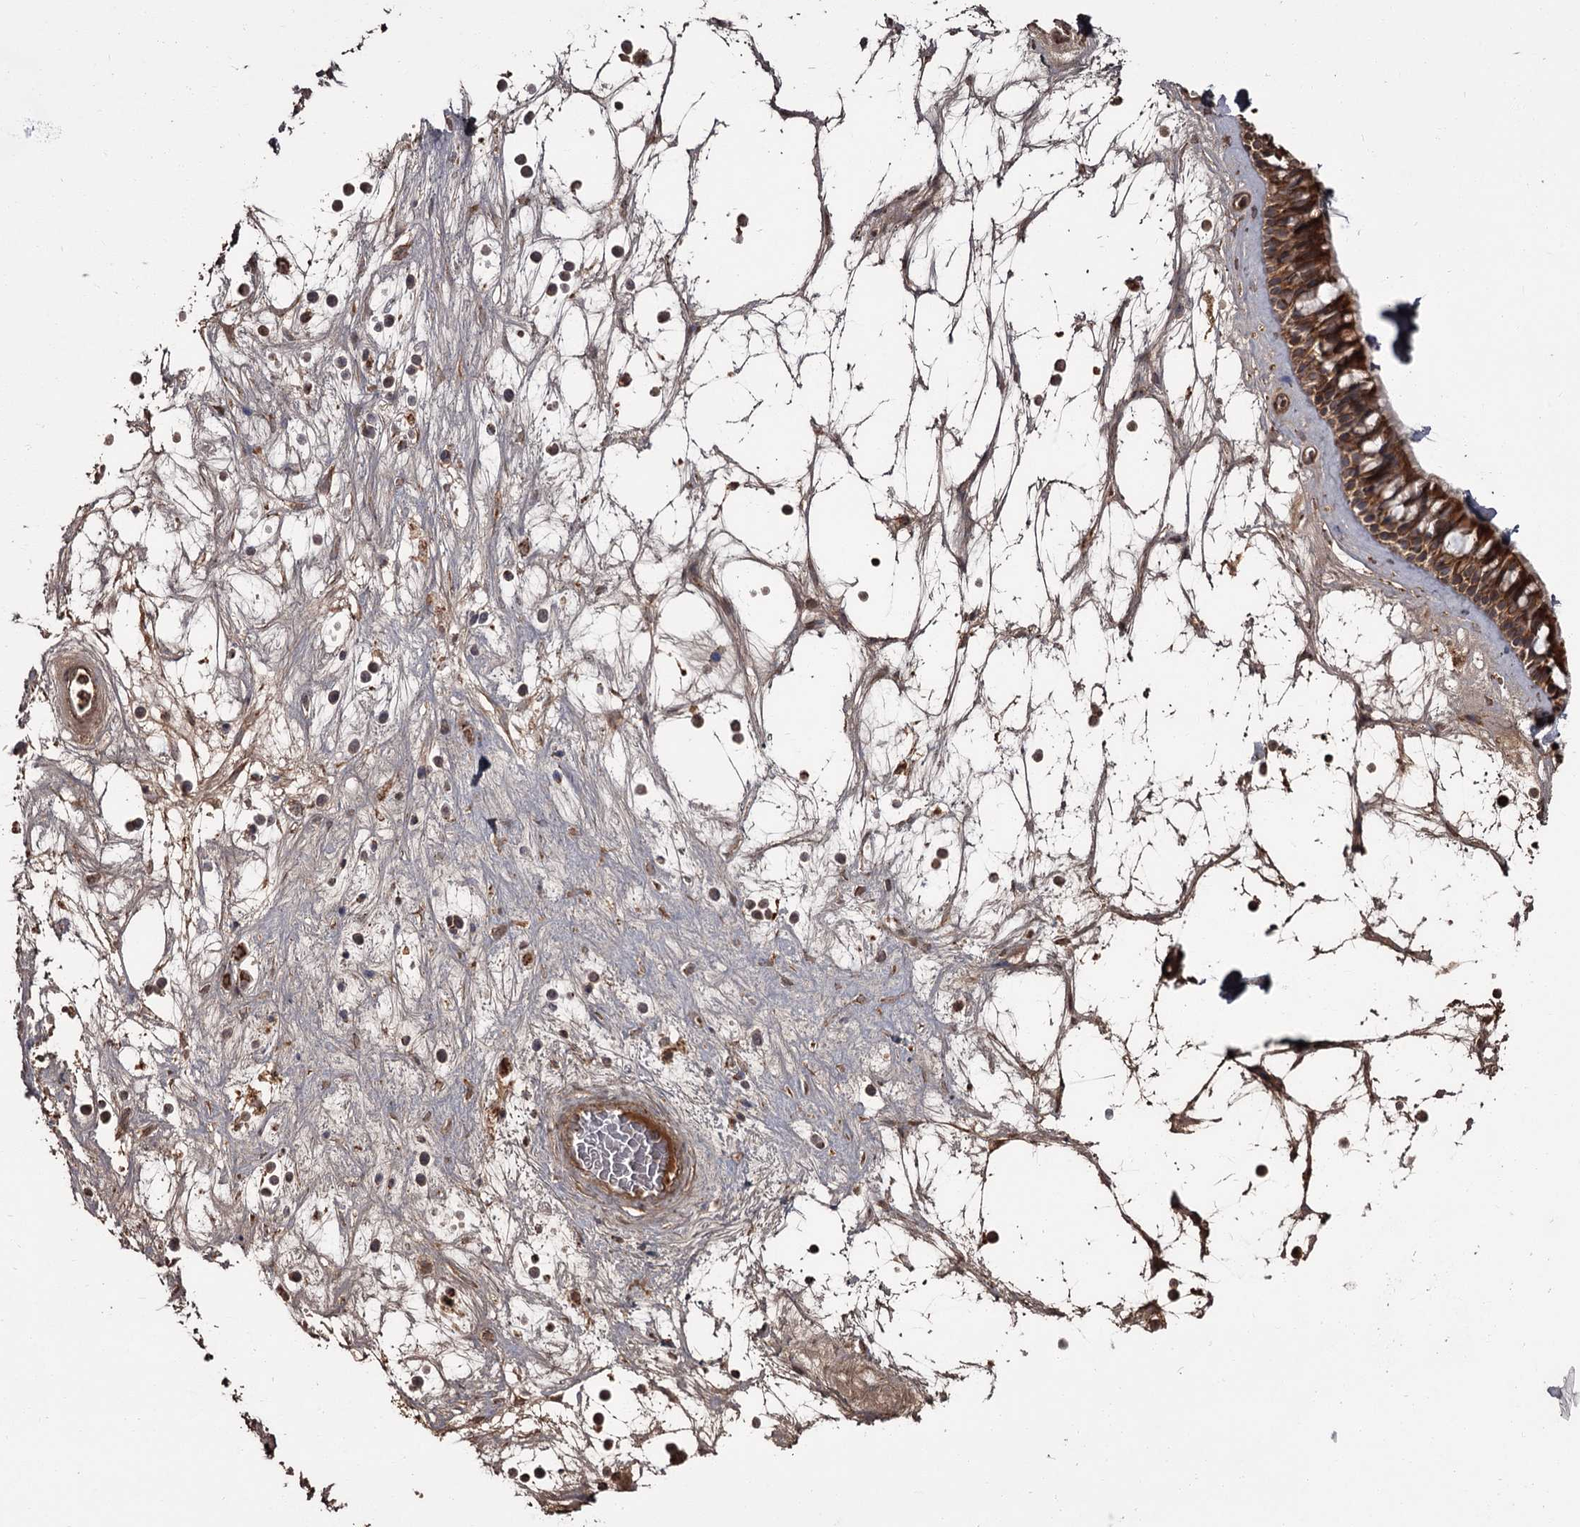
{"staining": {"intensity": "strong", "quantity": ">75%", "location": "cytoplasmic/membranous"}, "tissue": "nasopharynx", "cell_type": "Respiratory epithelial cells", "image_type": "normal", "snomed": [{"axis": "morphology", "description": "Normal tissue, NOS"}, {"axis": "topography", "description": "Nasopharynx"}], "caption": "Immunohistochemistry (IHC) of normal nasopharynx exhibits high levels of strong cytoplasmic/membranous expression in approximately >75% of respiratory epithelial cells. (Stains: DAB in brown, nuclei in blue, Microscopy: brightfield microscopy at high magnification).", "gene": "THAP9", "patient": {"sex": "male", "age": 64}}